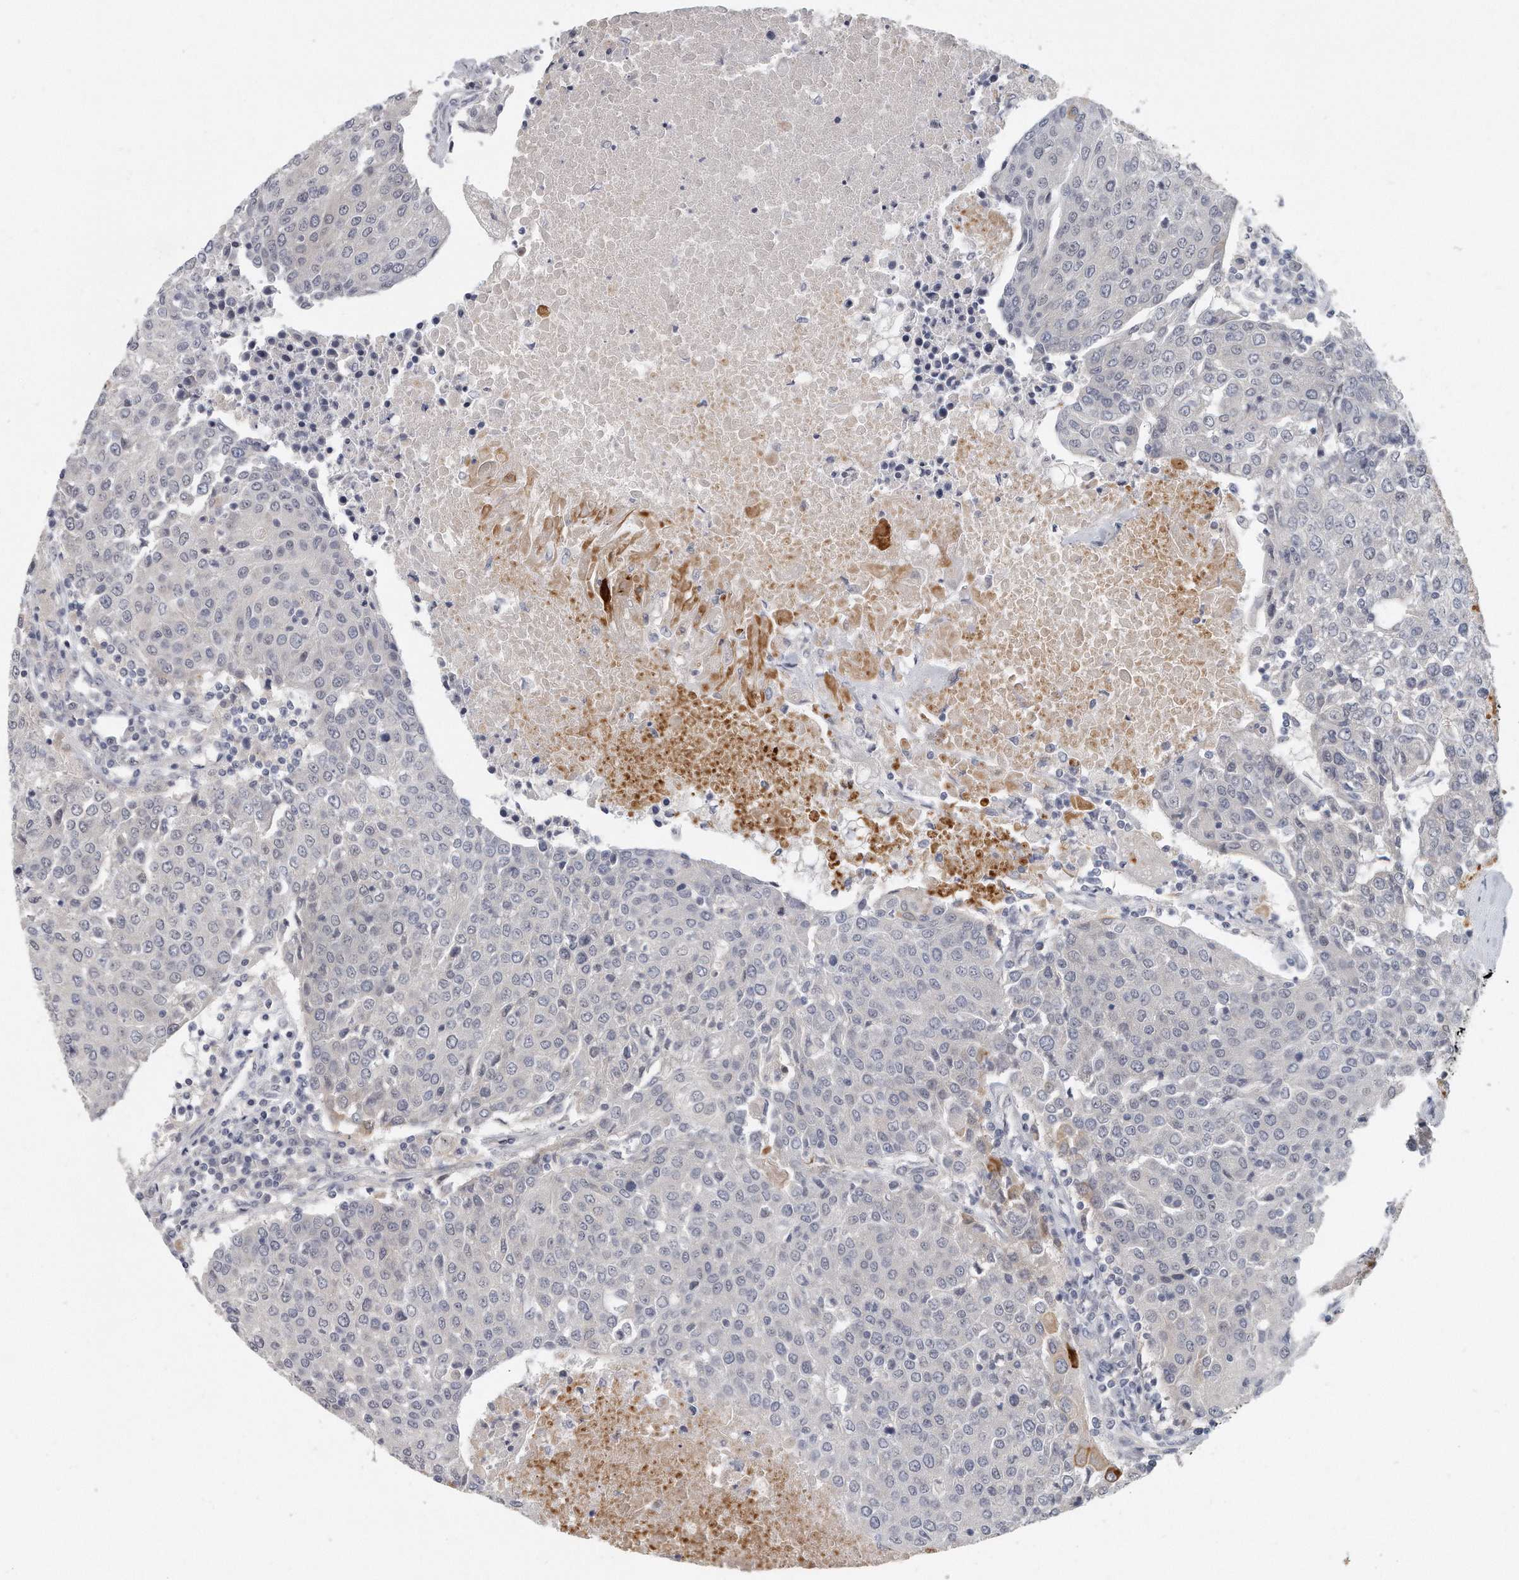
{"staining": {"intensity": "negative", "quantity": "none", "location": "none"}, "tissue": "urothelial cancer", "cell_type": "Tumor cells", "image_type": "cancer", "snomed": [{"axis": "morphology", "description": "Urothelial carcinoma, High grade"}, {"axis": "topography", "description": "Urinary bladder"}], "caption": "Immunohistochemical staining of human high-grade urothelial carcinoma shows no significant expression in tumor cells.", "gene": "KLHL7", "patient": {"sex": "female", "age": 85}}